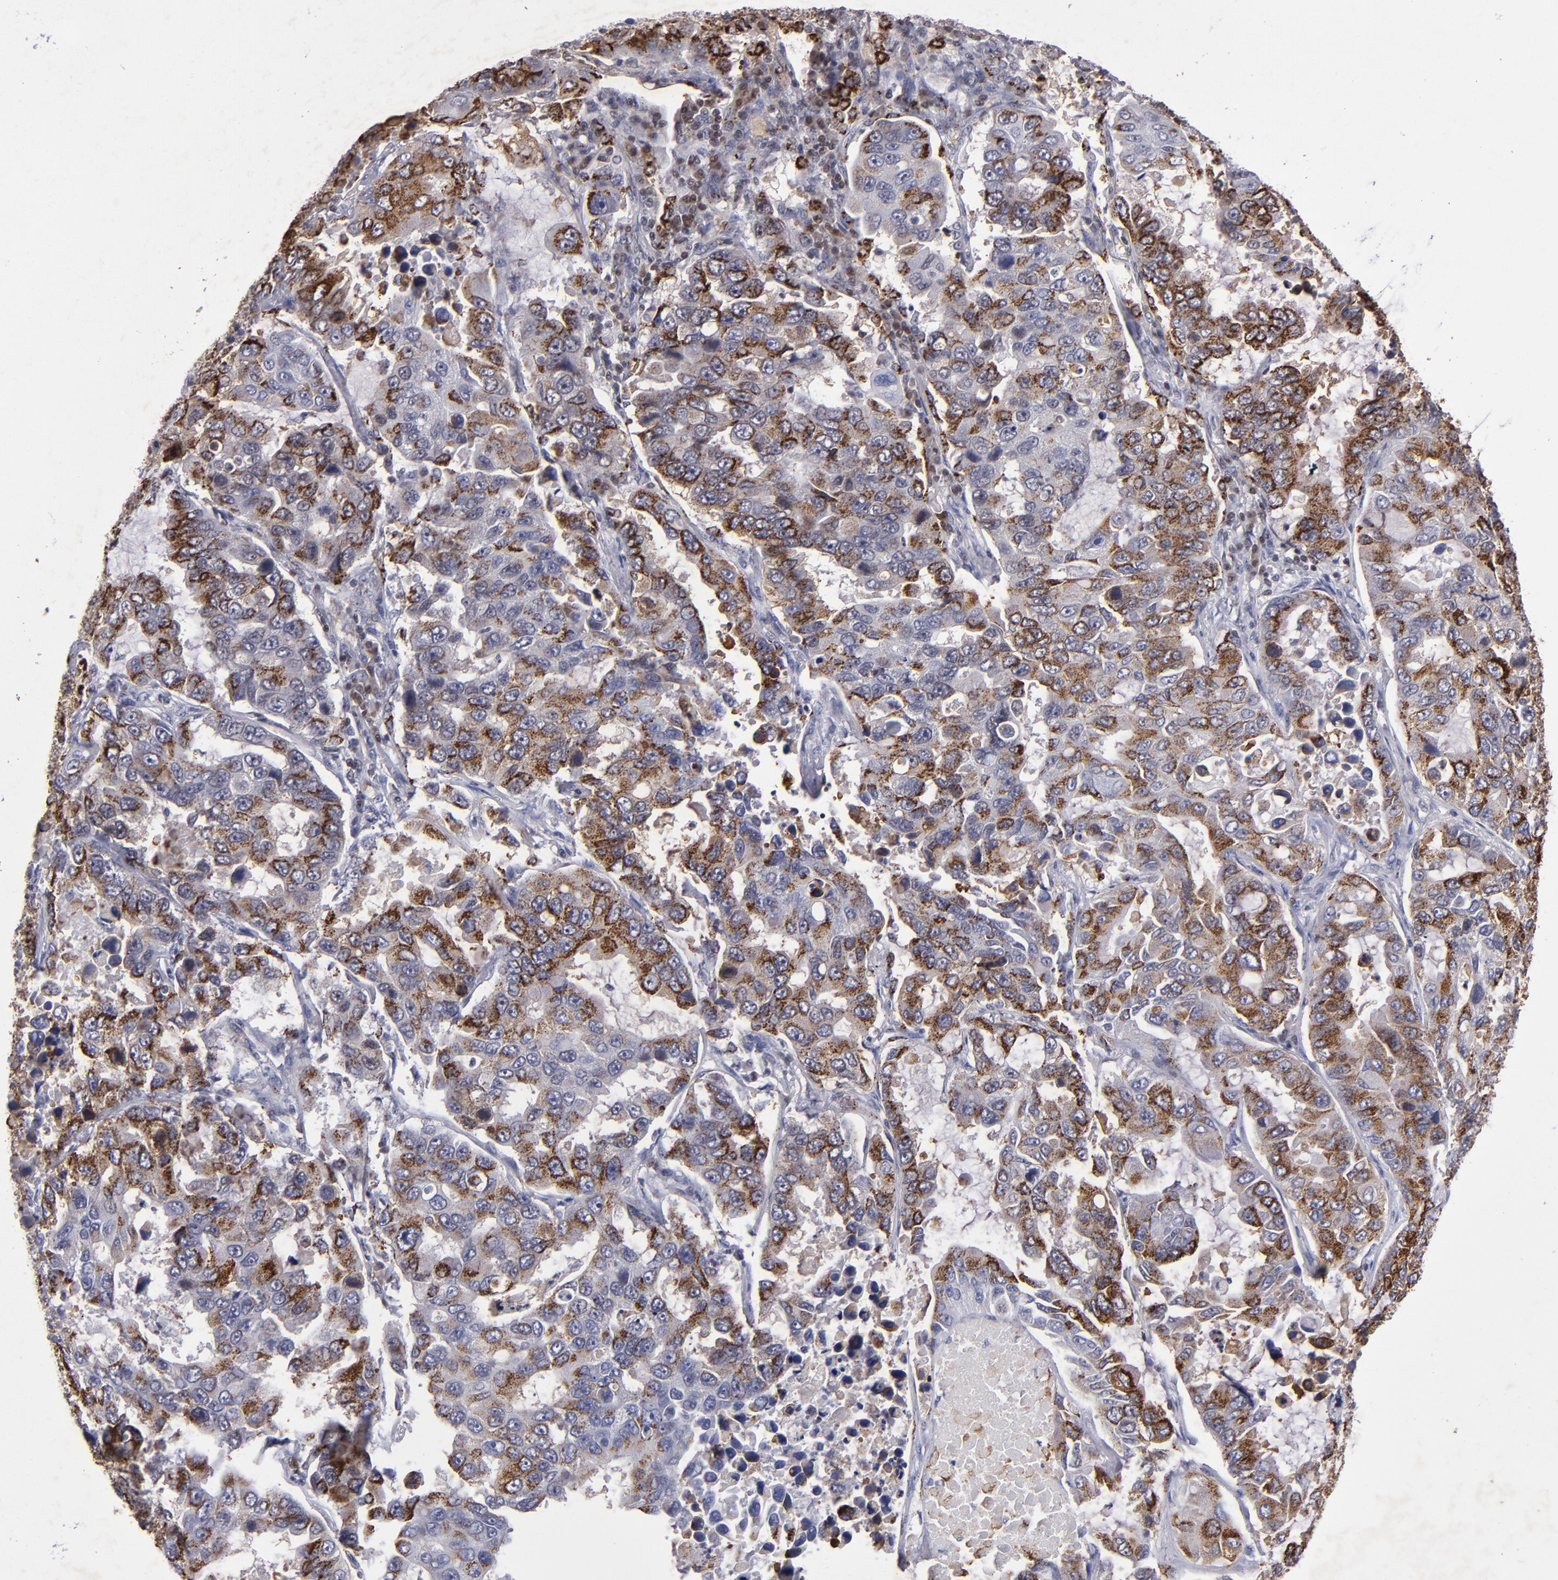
{"staining": {"intensity": "strong", "quantity": ">75%", "location": "cytoplasmic/membranous"}, "tissue": "lung cancer", "cell_type": "Tumor cells", "image_type": "cancer", "snomed": [{"axis": "morphology", "description": "Adenocarcinoma, NOS"}, {"axis": "topography", "description": "Lung"}], "caption": "Immunohistochemistry micrograph of adenocarcinoma (lung) stained for a protein (brown), which demonstrates high levels of strong cytoplasmic/membranous positivity in about >75% of tumor cells.", "gene": "MGMT", "patient": {"sex": "male", "age": 64}}